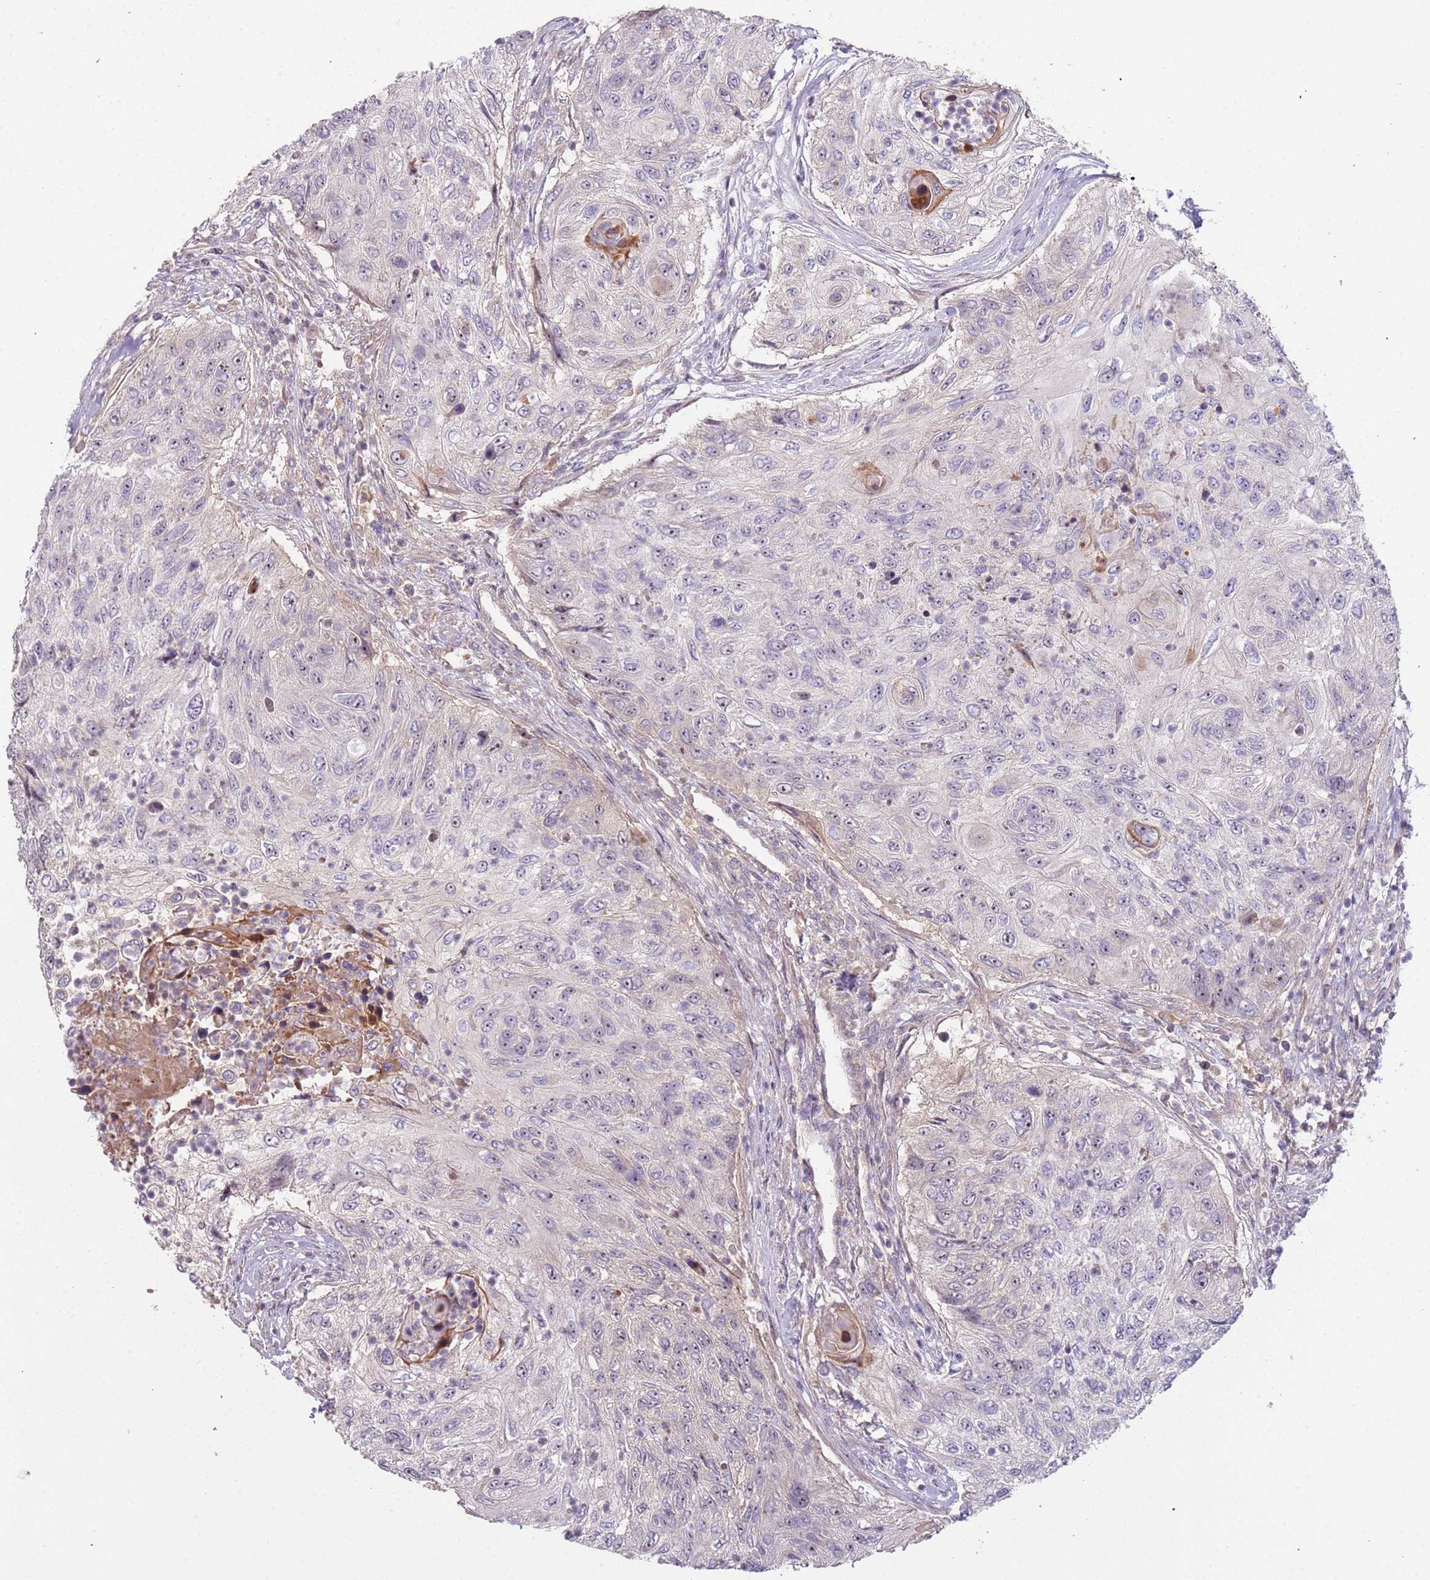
{"staining": {"intensity": "weak", "quantity": "25%-75%", "location": "nuclear"}, "tissue": "urothelial cancer", "cell_type": "Tumor cells", "image_type": "cancer", "snomed": [{"axis": "morphology", "description": "Urothelial carcinoma, High grade"}, {"axis": "topography", "description": "Urinary bladder"}], "caption": "Immunohistochemistry (DAB) staining of urothelial carcinoma (high-grade) shows weak nuclear protein staining in approximately 25%-75% of tumor cells.", "gene": "TRAPPC6B", "patient": {"sex": "female", "age": 60}}